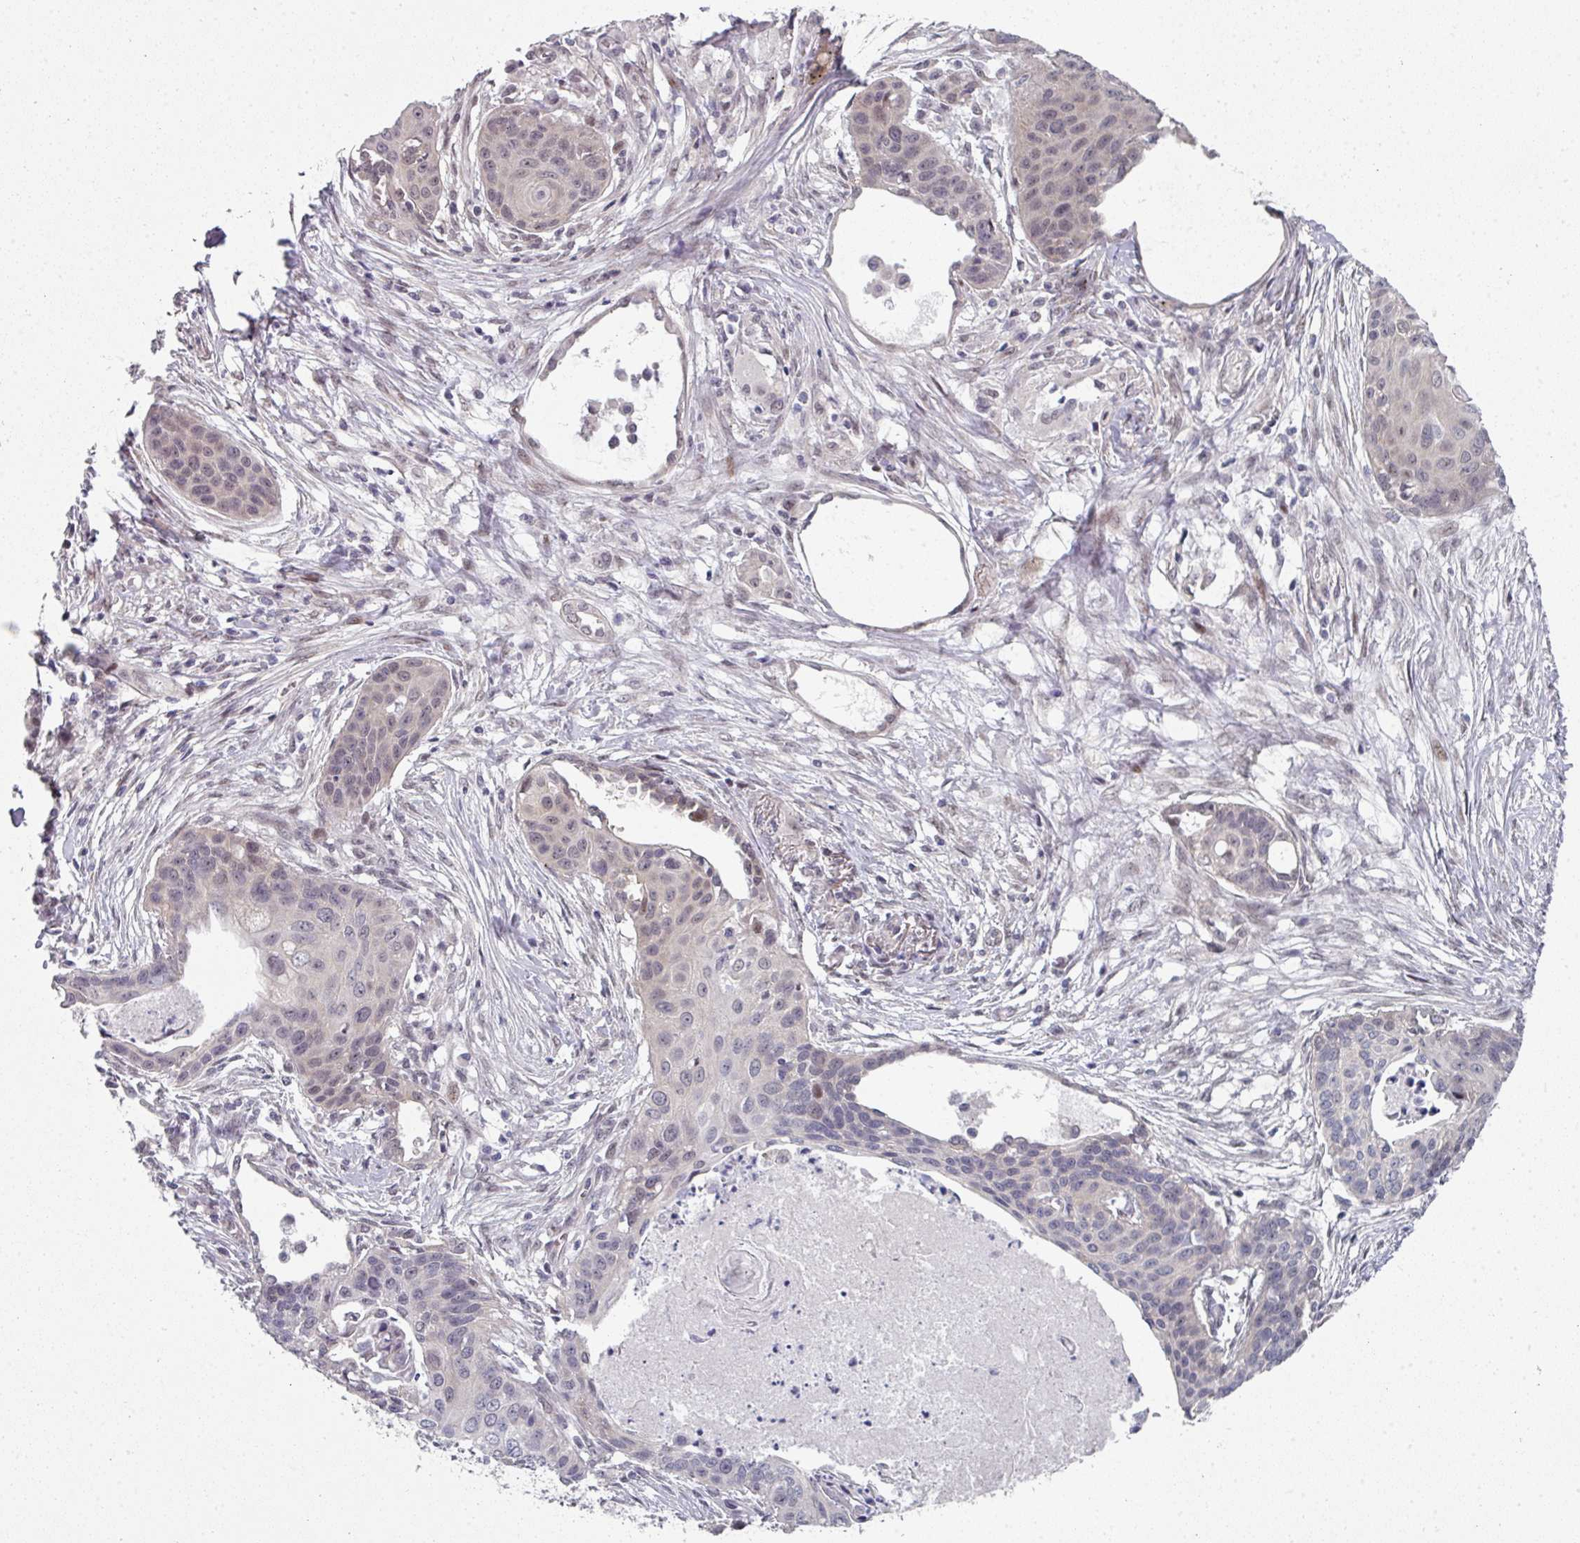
{"staining": {"intensity": "negative", "quantity": "none", "location": "none"}, "tissue": "lung cancer", "cell_type": "Tumor cells", "image_type": "cancer", "snomed": [{"axis": "morphology", "description": "Squamous cell carcinoma, NOS"}, {"axis": "topography", "description": "Lung"}], "caption": "Human lung cancer (squamous cell carcinoma) stained for a protein using immunohistochemistry (IHC) displays no expression in tumor cells.", "gene": "TMCC1", "patient": {"sex": "male", "age": 71}}